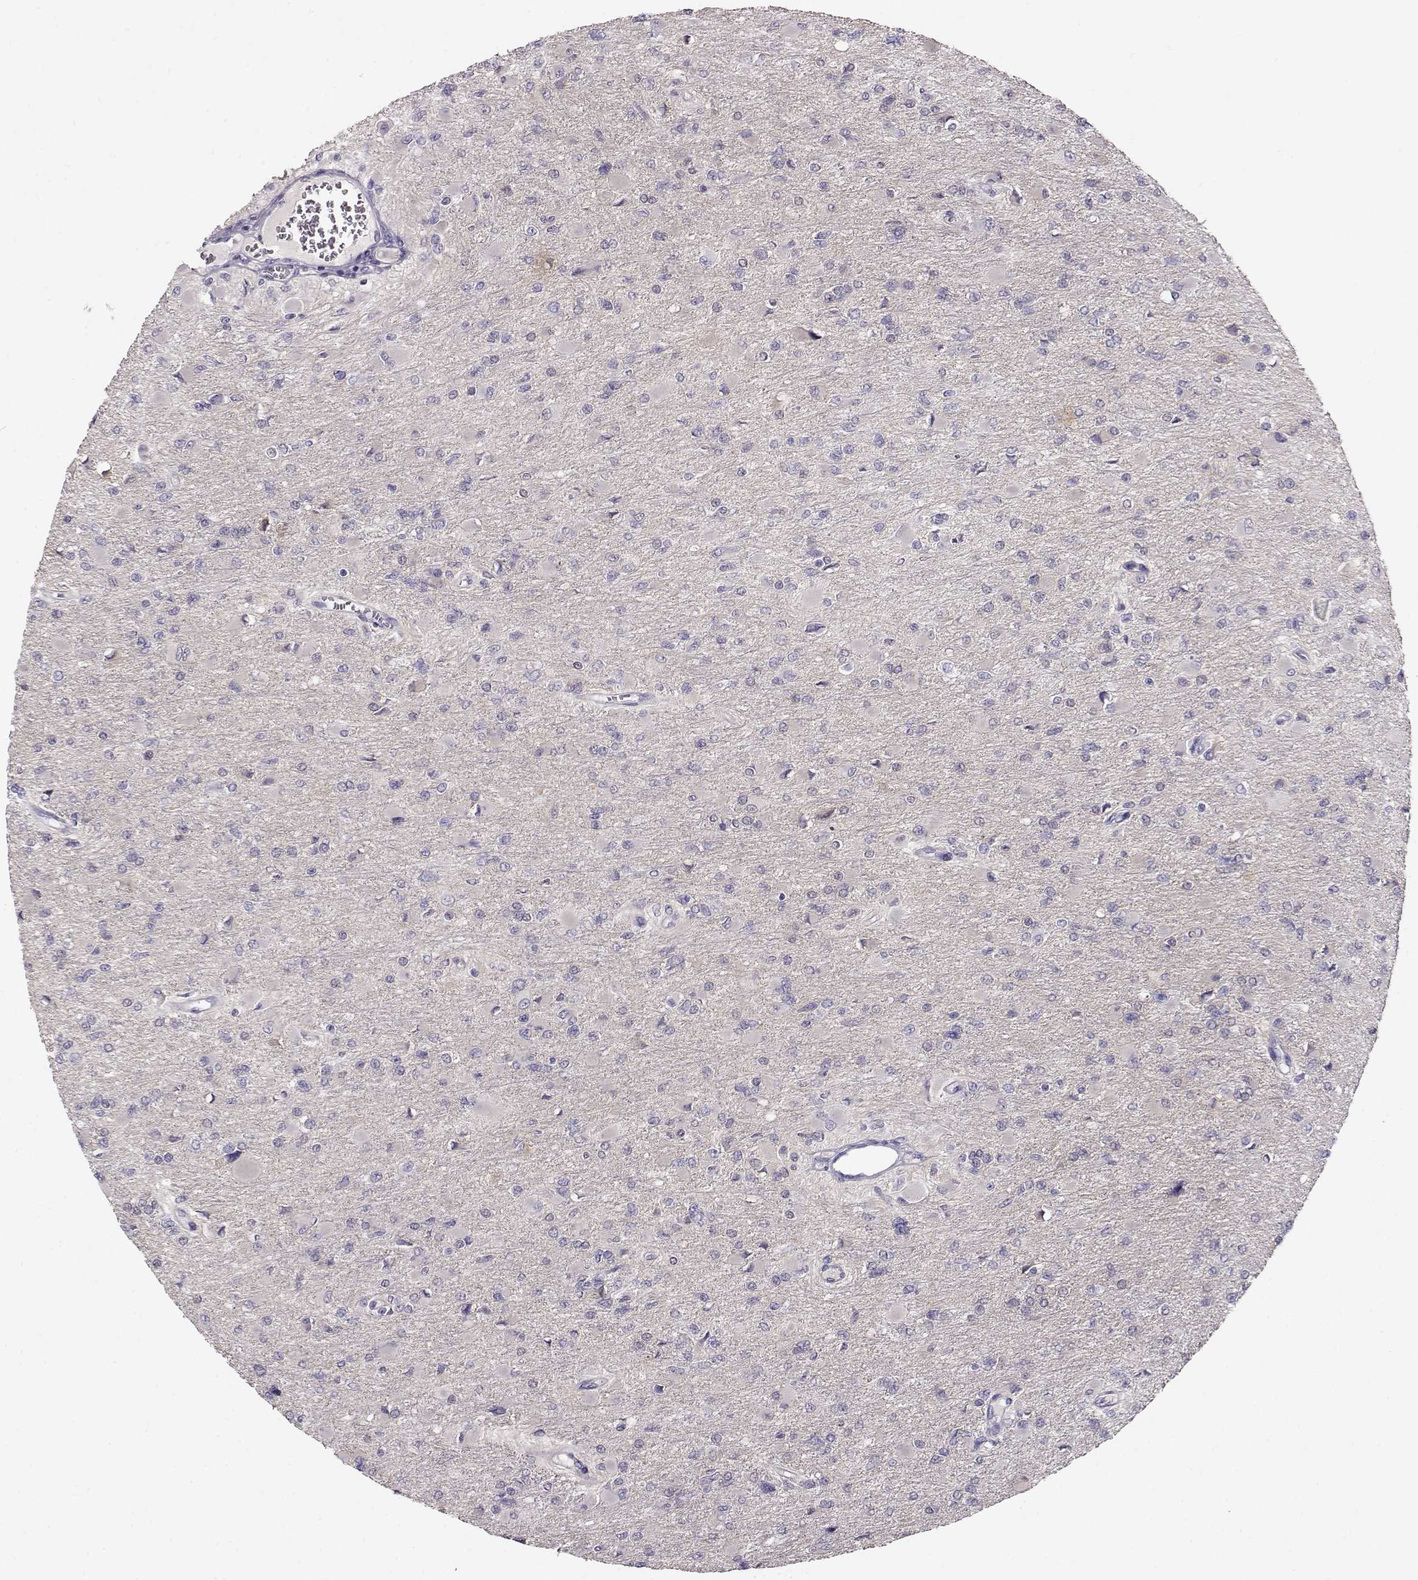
{"staining": {"intensity": "negative", "quantity": "none", "location": "none"}, "tissue": "glioma", "cell_type": "Tumor cells", "image_type": "cancer", "snomed": [{"axis": "morphology", "description": "Glioma, malignant, High grade"}, {"axis": "topography", "description": "Cerebral cortex"}], "caption": "High magnification brightfield microscopy of glioma stained with DAB (3,3'-diaminobenzidine) (brown) and counterstained with hematoxylin (blue): tumor cells show no significant expression. The staining was performed using DAB (3,3'-diaminobenzidine) to visualize the protein expression in brown, while the nuclei were stained in blue with hematoxylin (Magnification: 20x).", "gene": "NDRG4", "patient": {"sex": "female", "age": 36}}